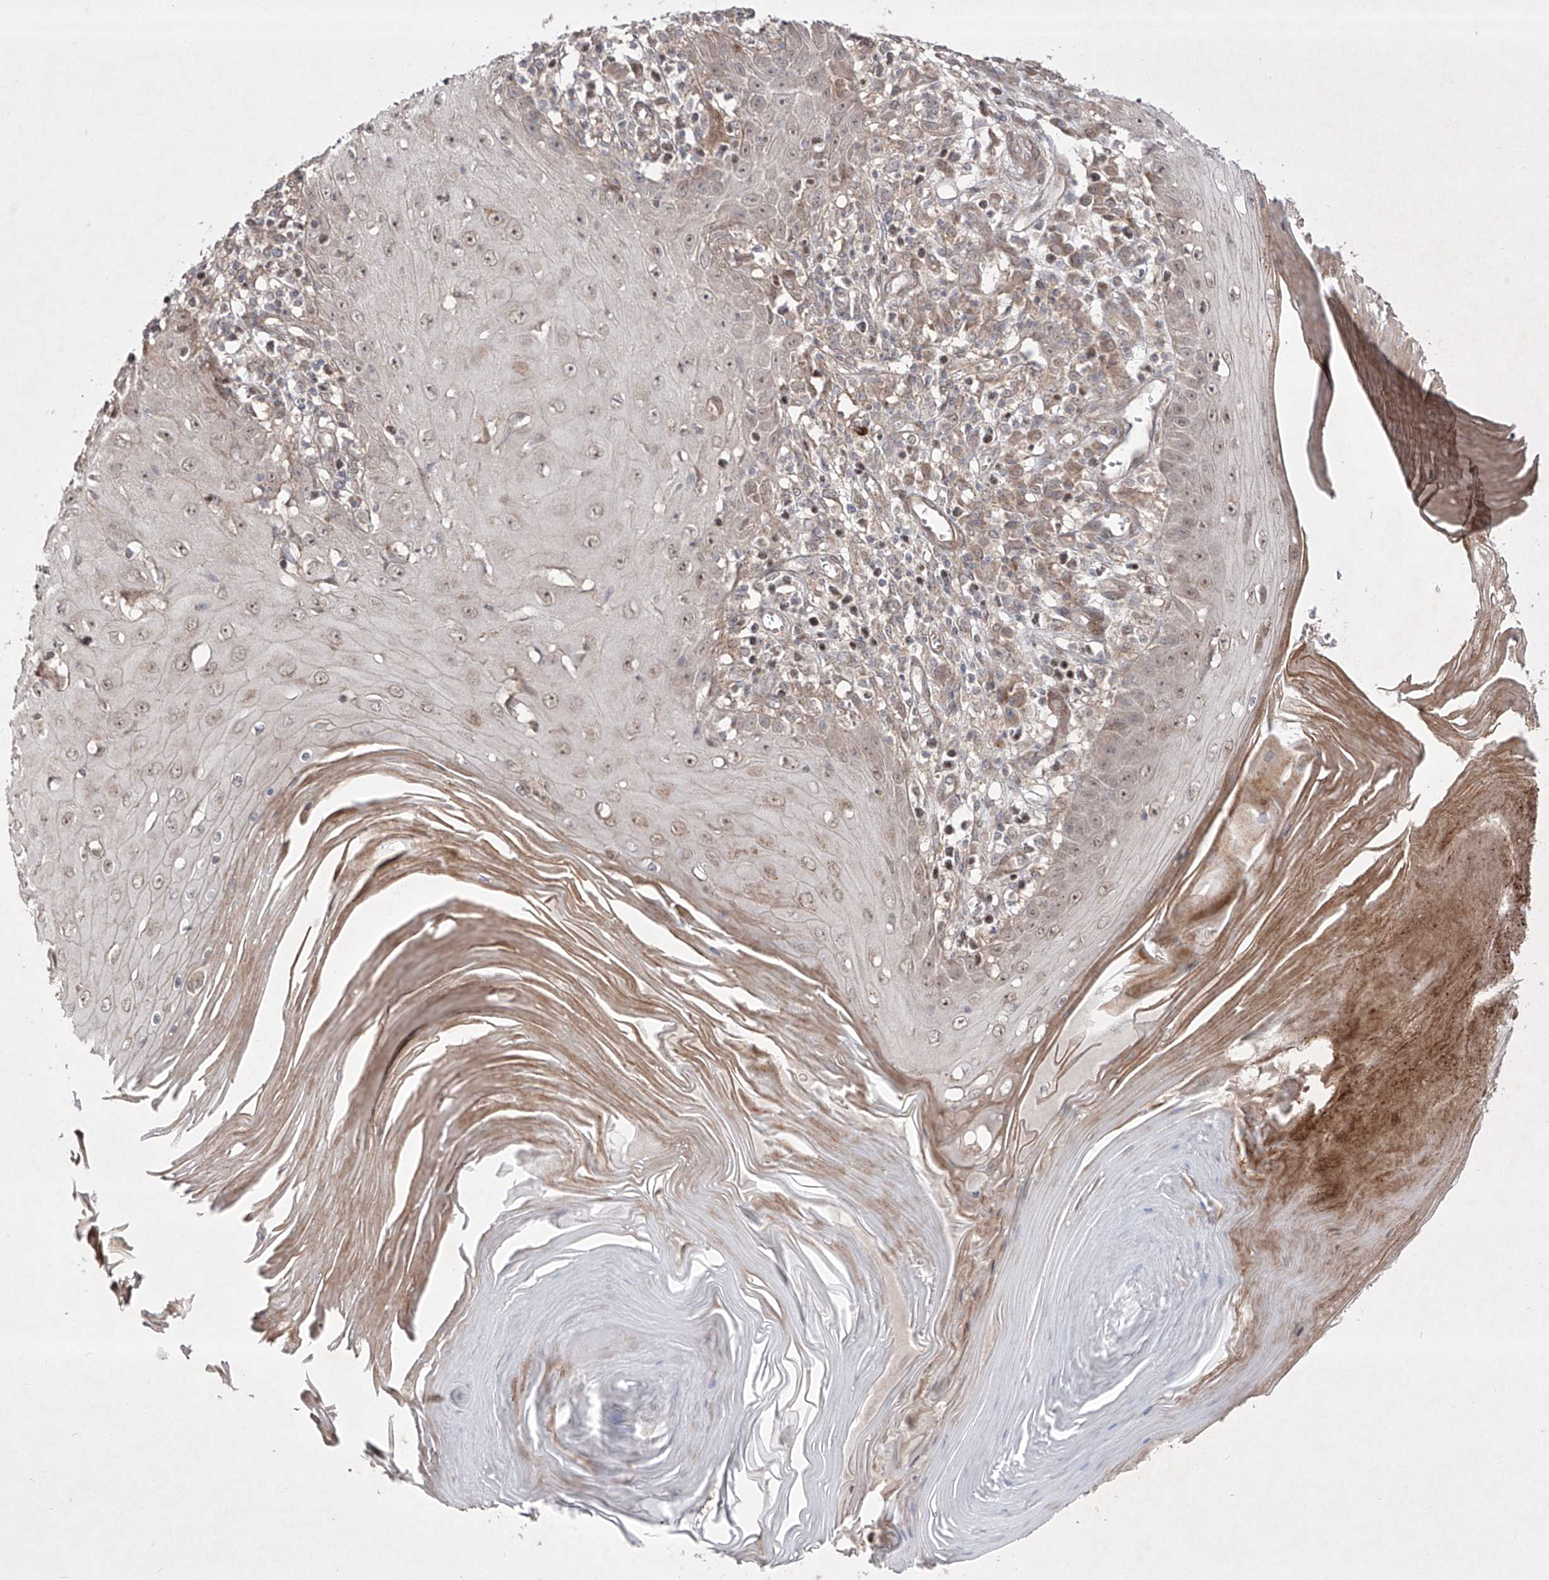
{"staining": {"intensity": "weak", "quantity": "<25%", "location": "nuclear"}, "tissue": "skin cancer", "cell_type": "Tumor cells", "image_type": "cancer", "snomed": [{"axis": "morphology", "description": "Squamous cell carcinoma, NOS"}, {"axis": "topography", "description": "Skin"}], "caption": "An immunohistochemistry photomicrograph of squamous cell carcinoma (skin) is shown. There is no staining in tumor cells of squamous cell carcinoma (skin).", "gene": "KDM1B", "patient": {"sex": "female", "age": 73}}